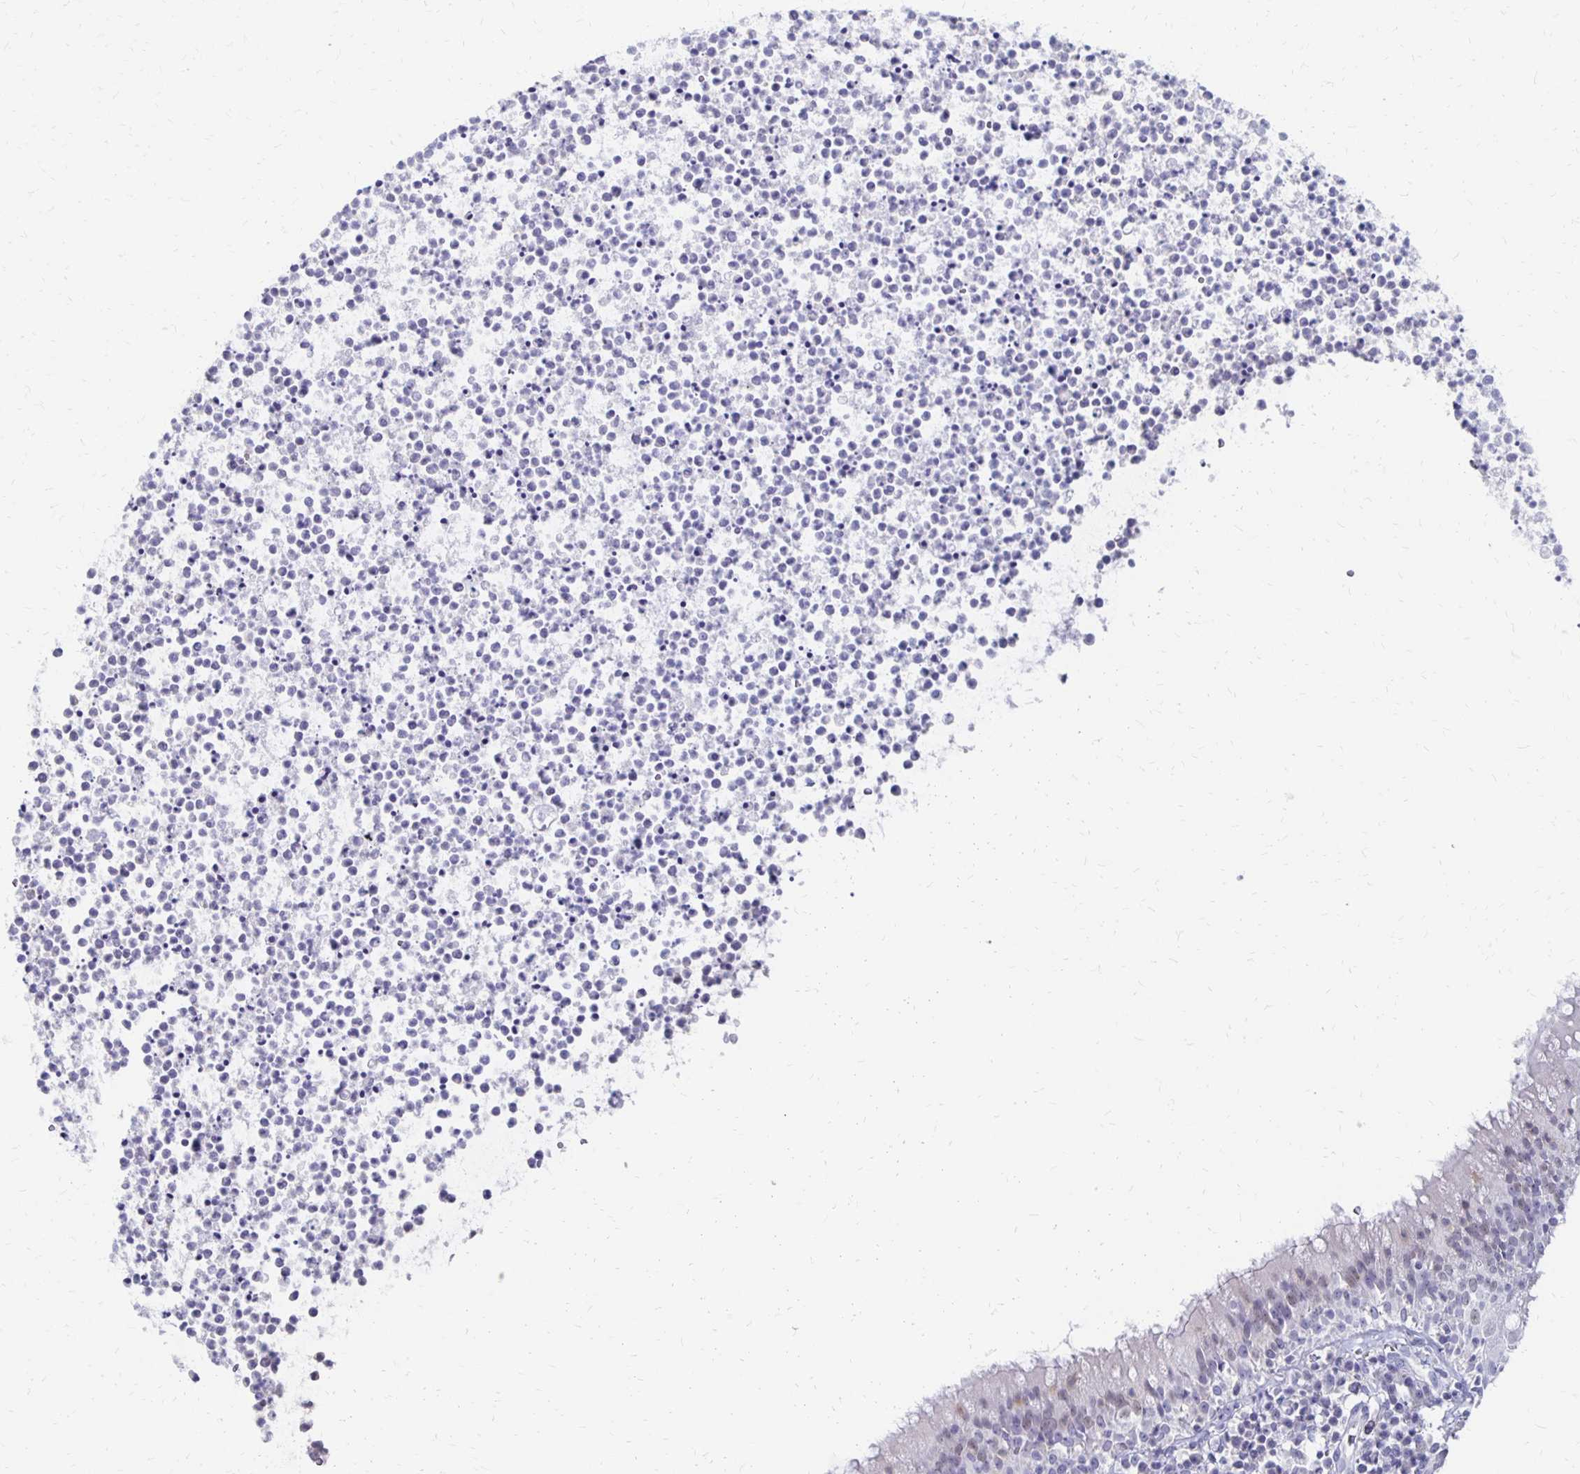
{"staining": {"intensity": "weak", "quantity": "<25%", "location": "nuclear"}, "tissue": "bronchus", "cell_type": "Respiratory epithelial cells", "image_type": "normal", "snomed": [{"axis": "morphology", "description": "Normal tissue, NOS"}, {"axis": "topography", "description": "Cartilage tissue"}, {"axis": "topography", "description": "Bronchus"}], "caption": "Protein analysis of normal bronchus displays no significant staining in respiratory epithelial cells. (DAB (3,3'-diaminobenzidine) immunohistochemistry (IHC), high magnification).", "gene": "SYT2", "patient": {"sex": "male", "age": 56}}